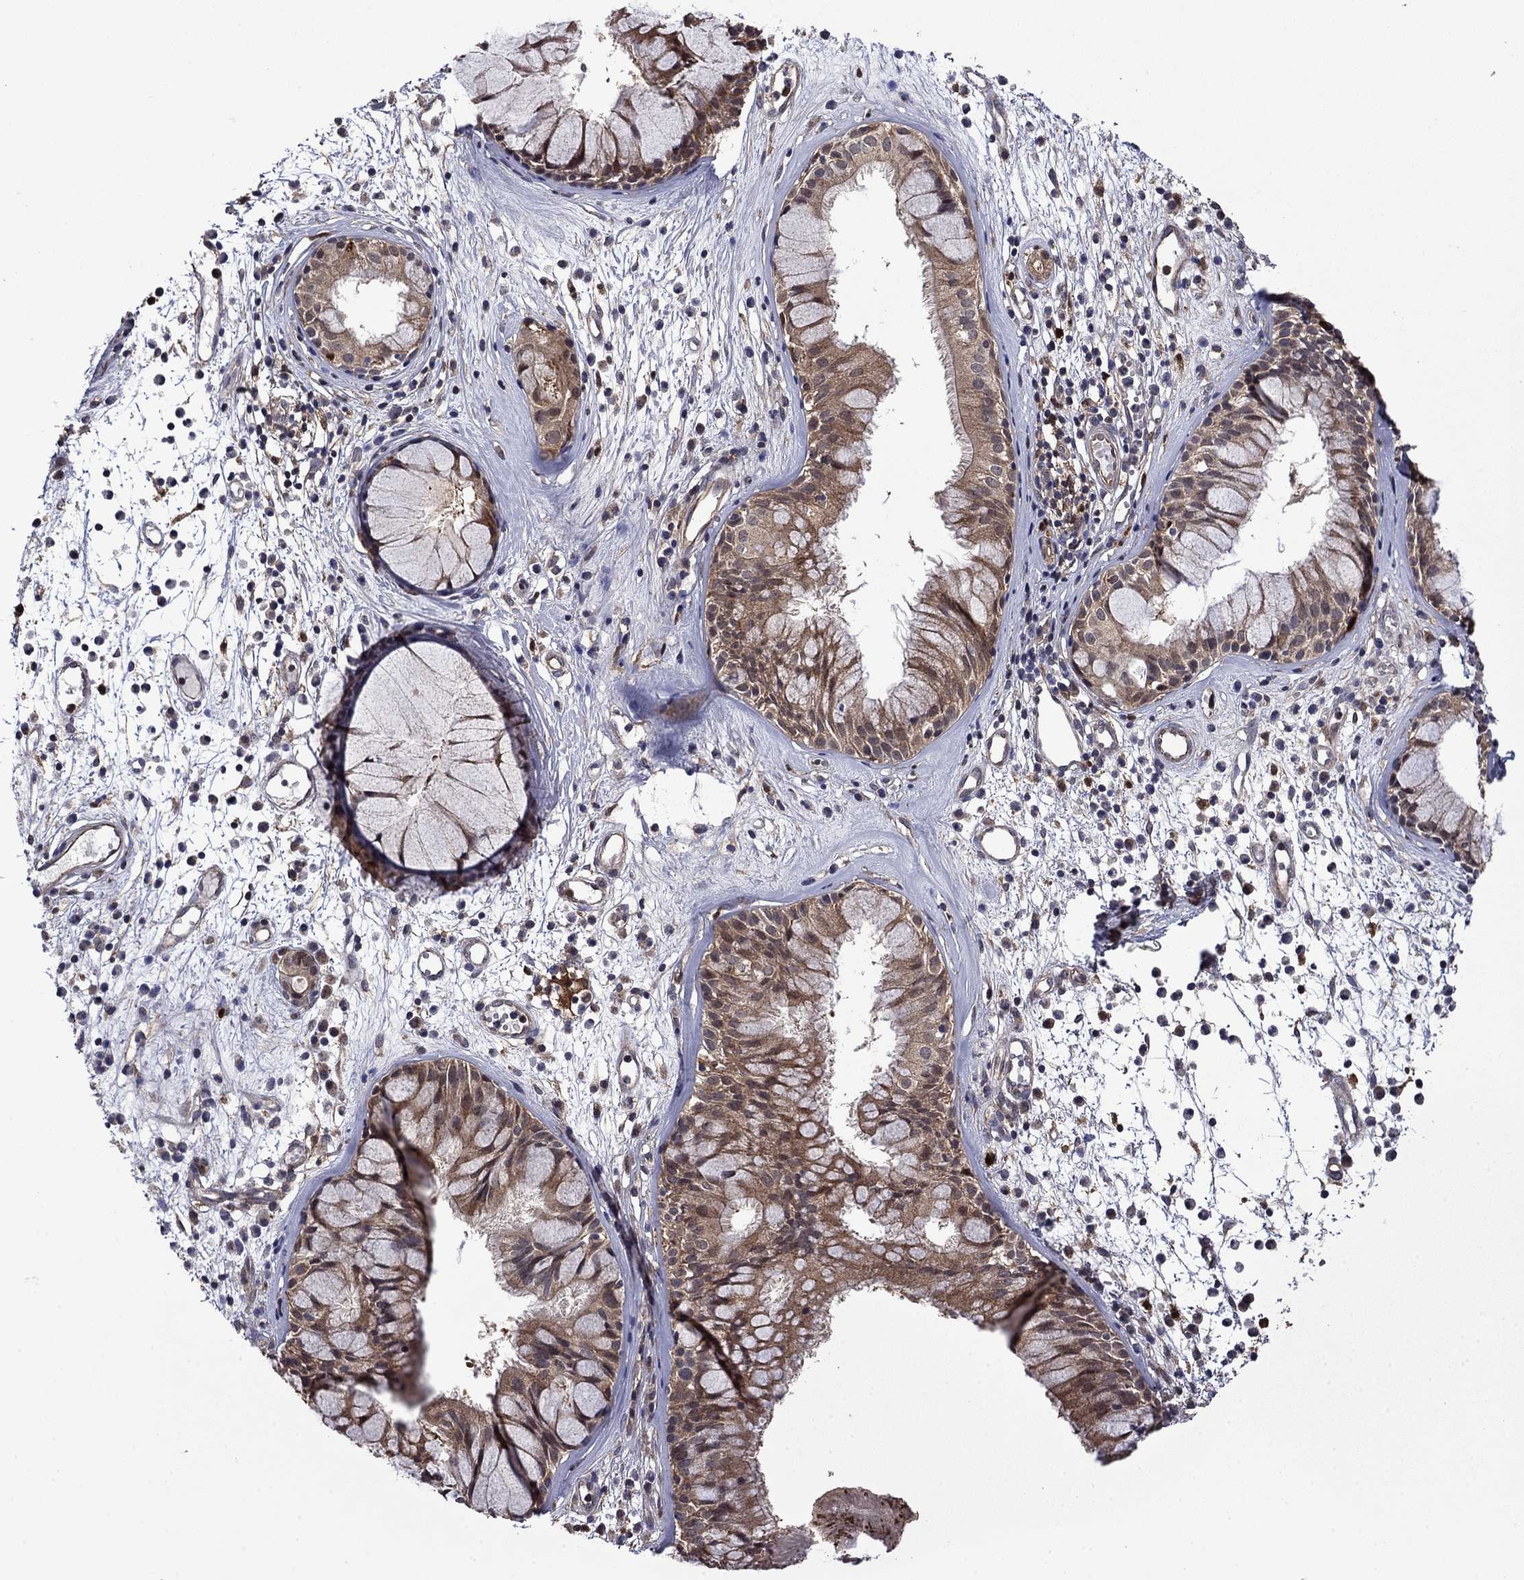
{"staining": {"intensity": "moderate", "quantity": ">75%", "location": "cytoplasmic/membranous"}, "tissue": "nasopharynx", "cell_type": "Respiratory epithelial cells", "image_type": "normal", "snomed": [{"axis": "morphology", "description": "Normal tissue, NOS"}, {"axis": "topography", "description": "Nasopharynx"}], "caption": "Human nasopharynx stained for a protein (brown) displays moderate cytoplasmic/membranous positive positivity in about >75% of respiratory epithelial cells.", "gene": "TPMT", "patient": {"sex": "male", "age": 77}}